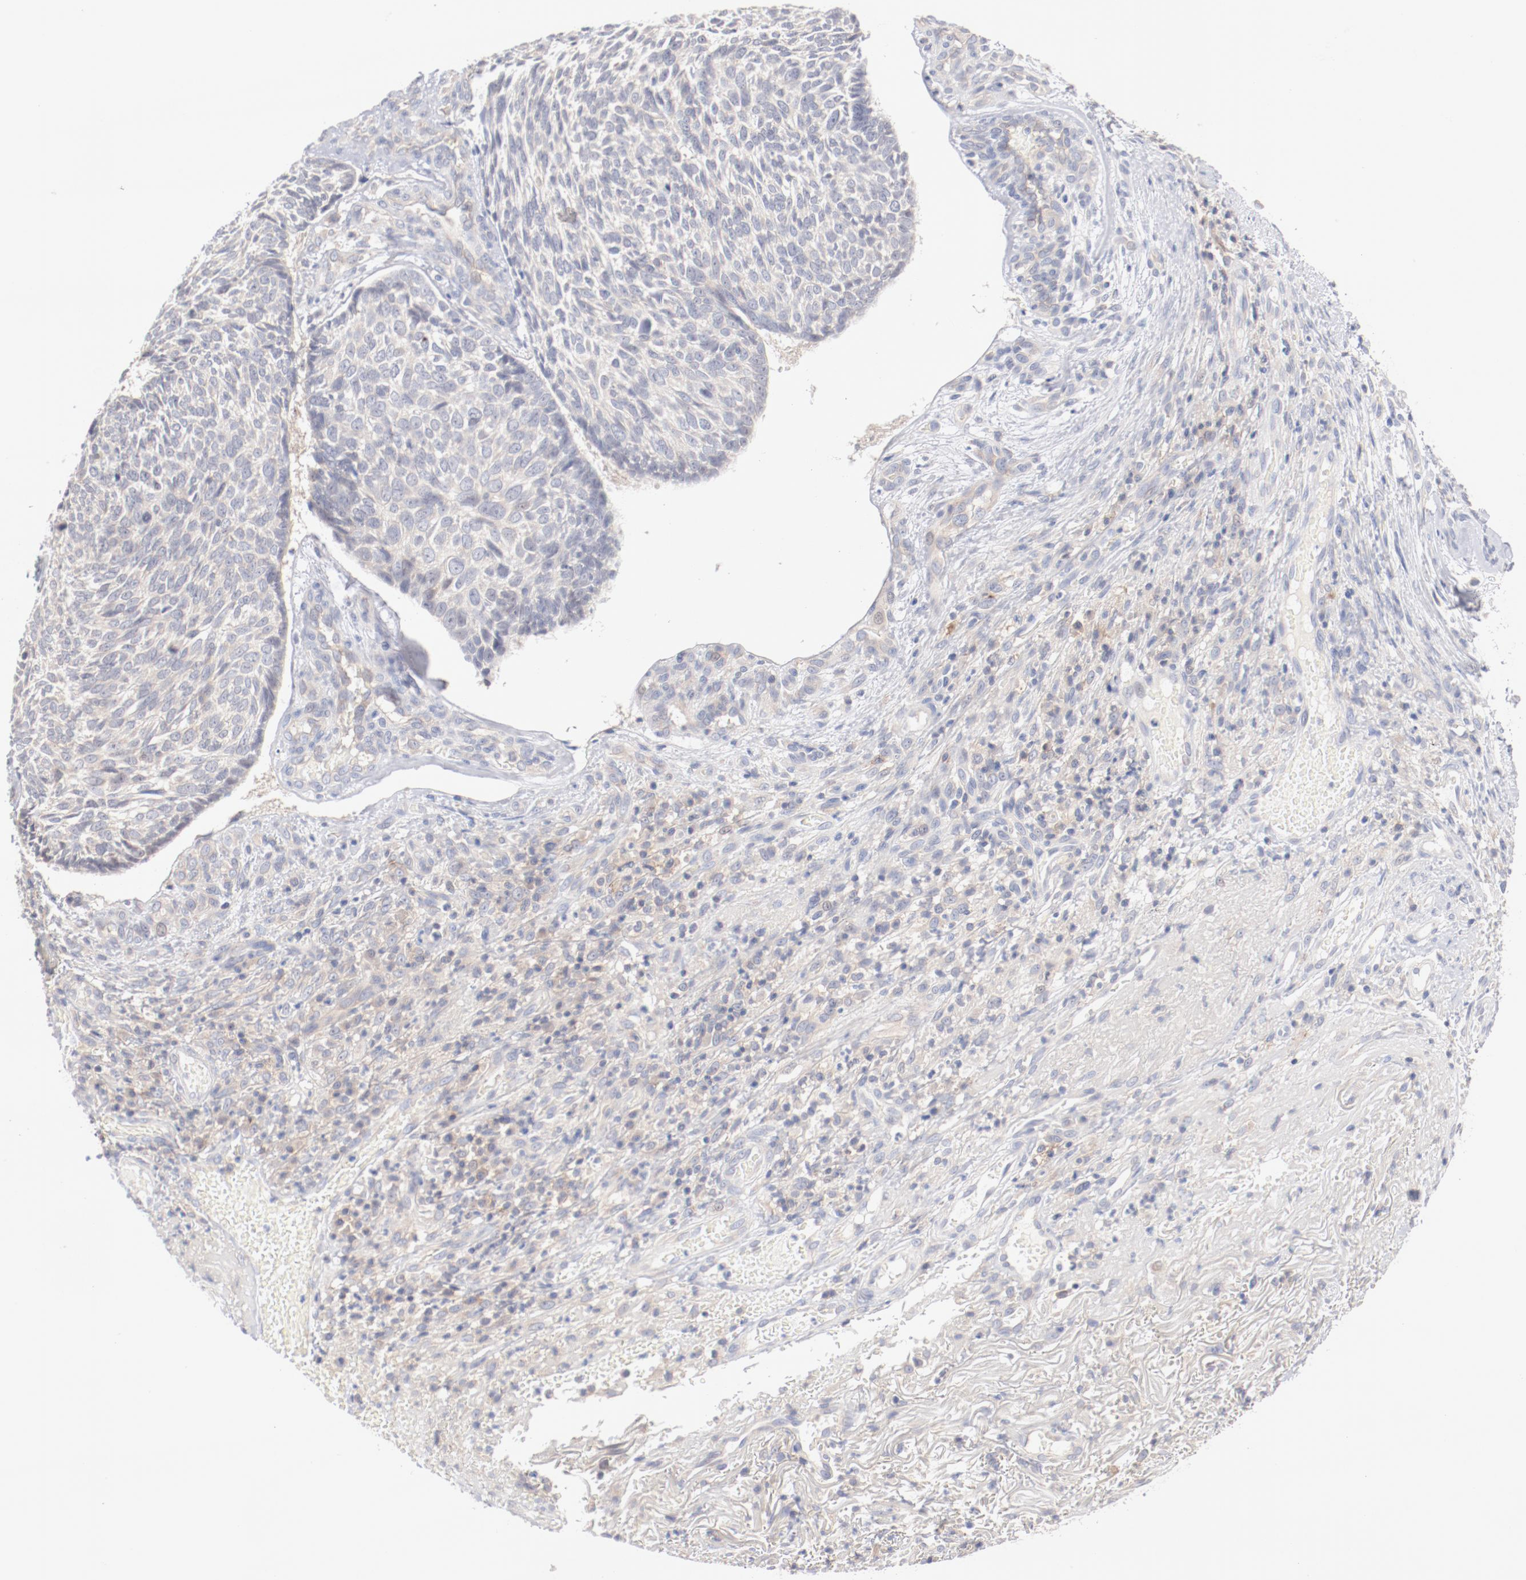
{"staining": {"intensity": "weak", "quantity": "25%-75%", "location": "cytoplasmic/membranous"}, "tissue": "skin cancer", "cell_type": "Tumor cells", "image_type": "cancer", "snomed": [{"axis": "morphology", "description": "Basal cell carcinoma"}, {"axis": "topography", "description": "Skin"}], "caption": "Weak cytoplasmic/membranous protein expression is present in about 25%-75% of tumor cells in skin basal cell carcinoma. Nuclei are stained in blue.", "gene": "SETD3", "patient": {"sex": "male", "age": 72}}